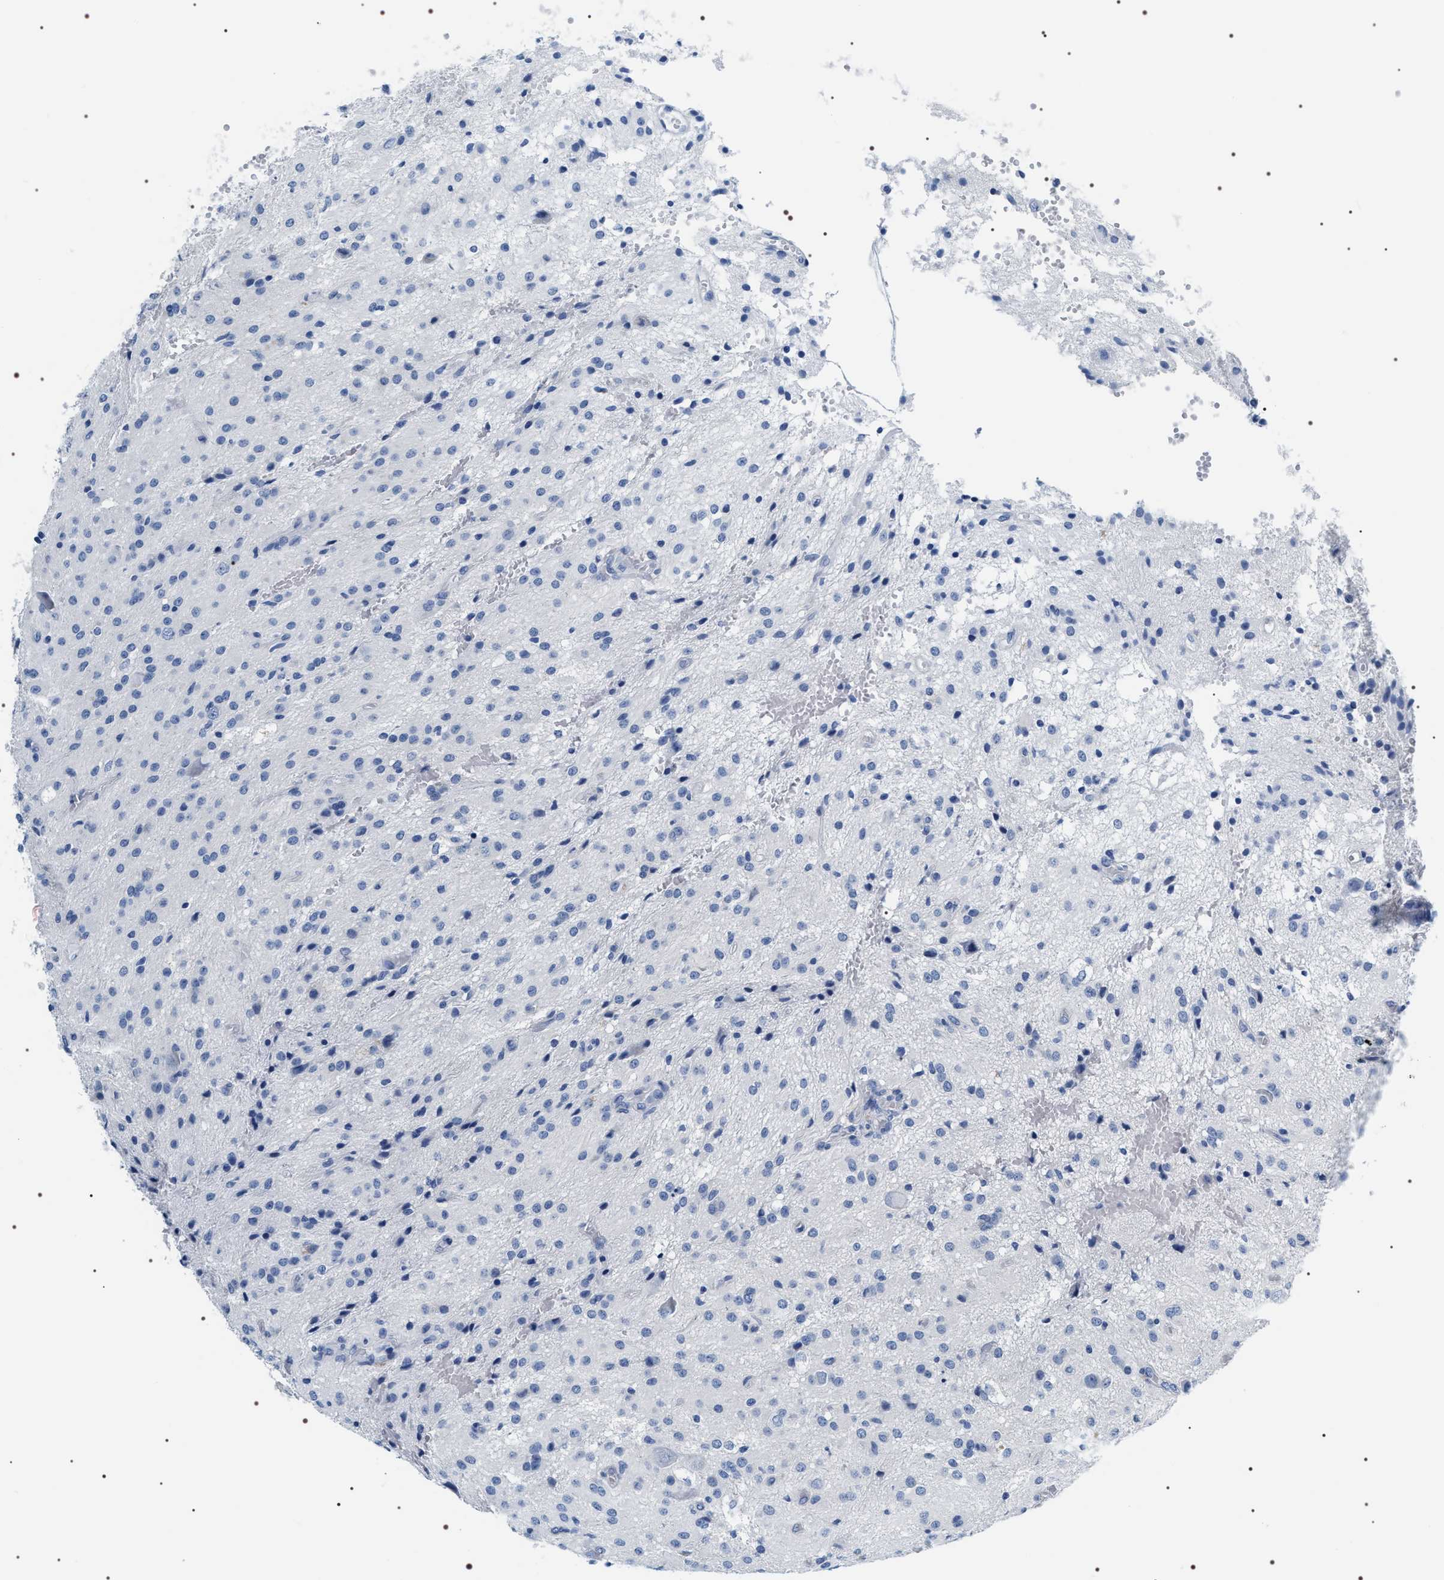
{"staining": {"intensity": "negative", "quantity": "none", "location": "none"}, "tissue": "glioma", "cell_type": "Tumor cells", "image_type": "cancer", "snomed": [{"axis": "morphology", "description": "Glioma, malignant, High grade"}, {"axis": "topography", "description": "Brain"}], "caption": "High magnification brightfield microscopy of glioma stained with DAB (brown) and counterstained with hematoxylin (blue): tumor cells show no significant positivity.", "gene": "ADH4", "patient": {"sex": "female", "age": 59}}